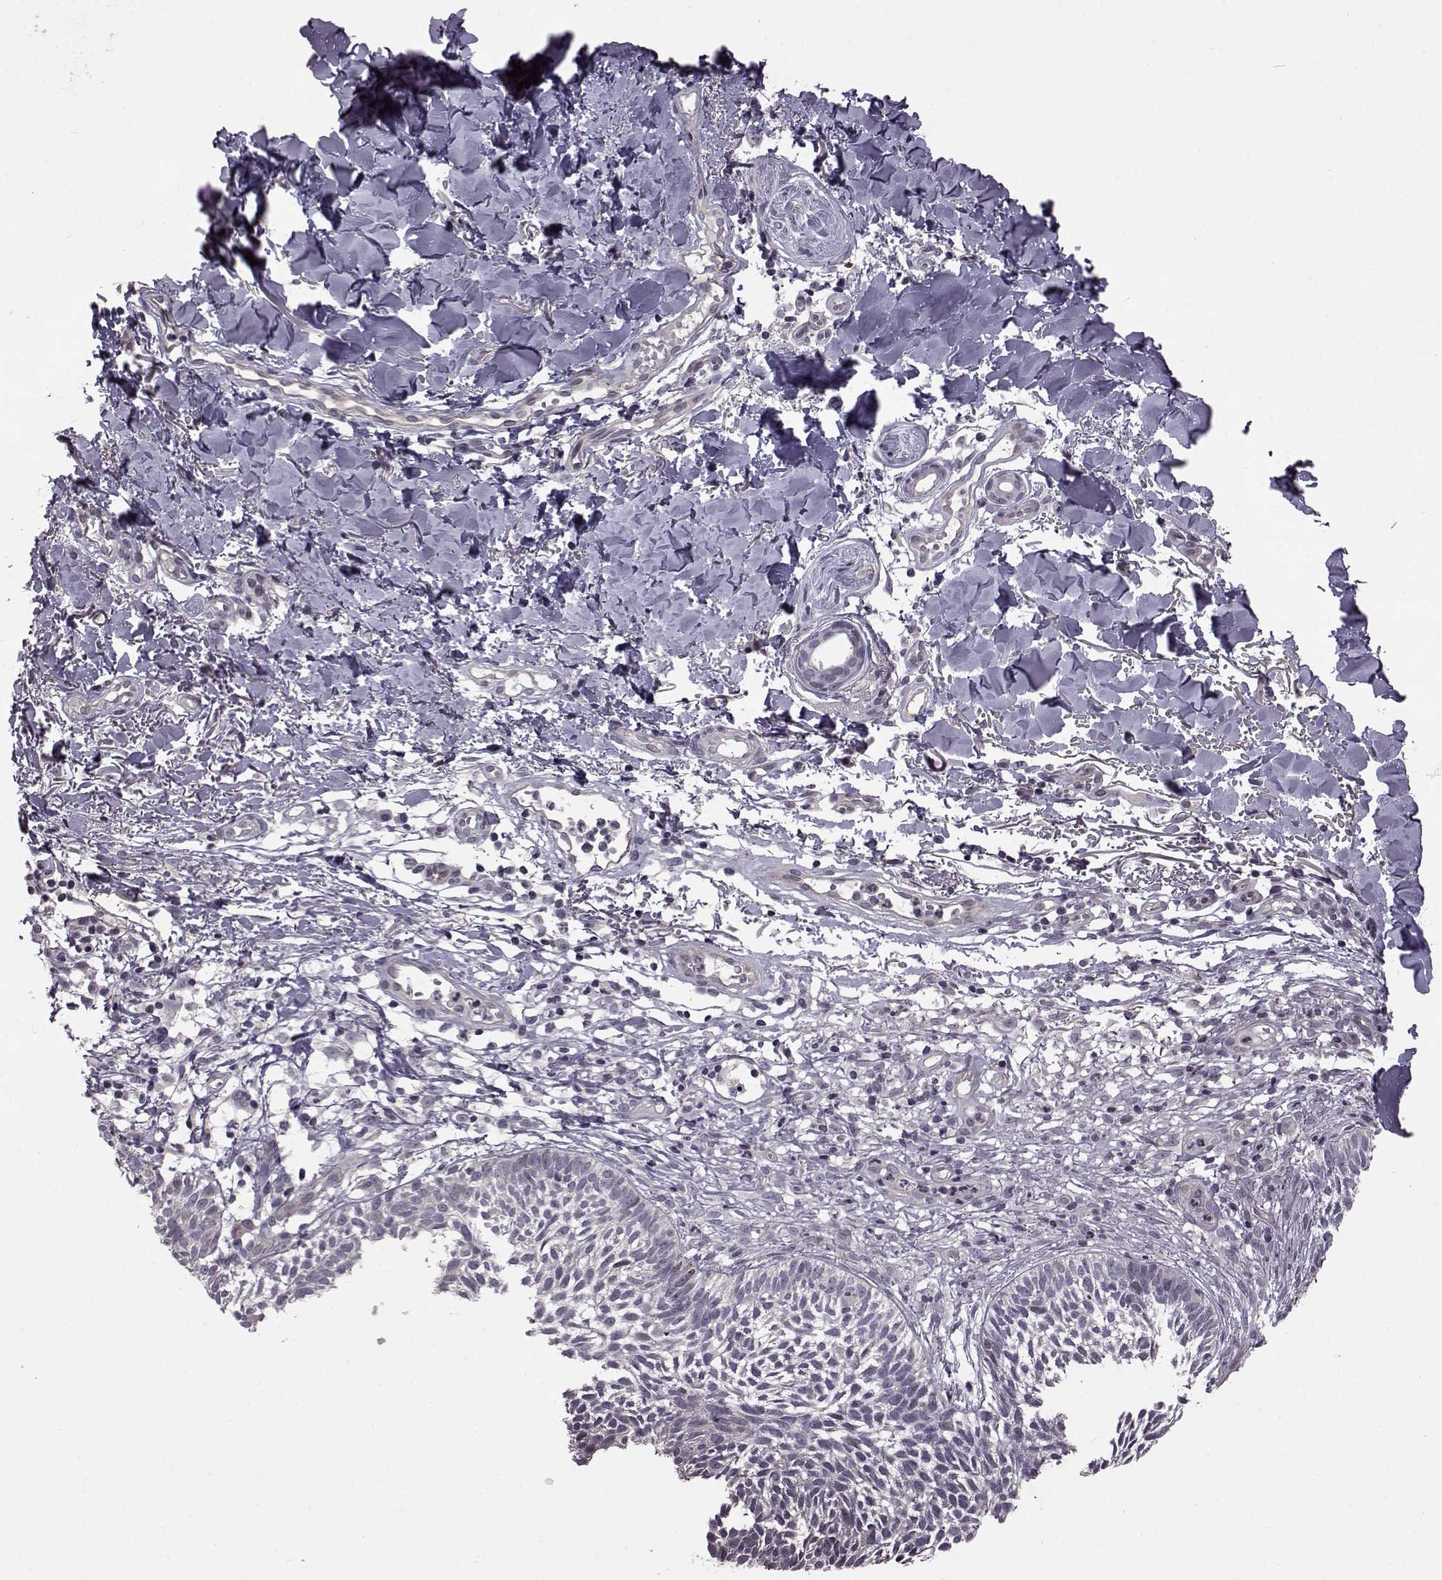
{"staining": {"intensity": "negative", "quantity": "none", "location": "none"}, "tissue": "skin cancer", "cell_type": "Tumor cells", "image_type": "cancer", "snomed": [{"axis": "morphology", "description": "Basal cell carcinoma"}, {"axis": "topography", "description": "Skin"}], "caption": "Human skin cancer (basal cell carcinoma) stained for a protein using immunohistochemistry shows no positivity in tumor cells.", "gene": "GAL", "patient": {"sex": "male", "age": 78}}